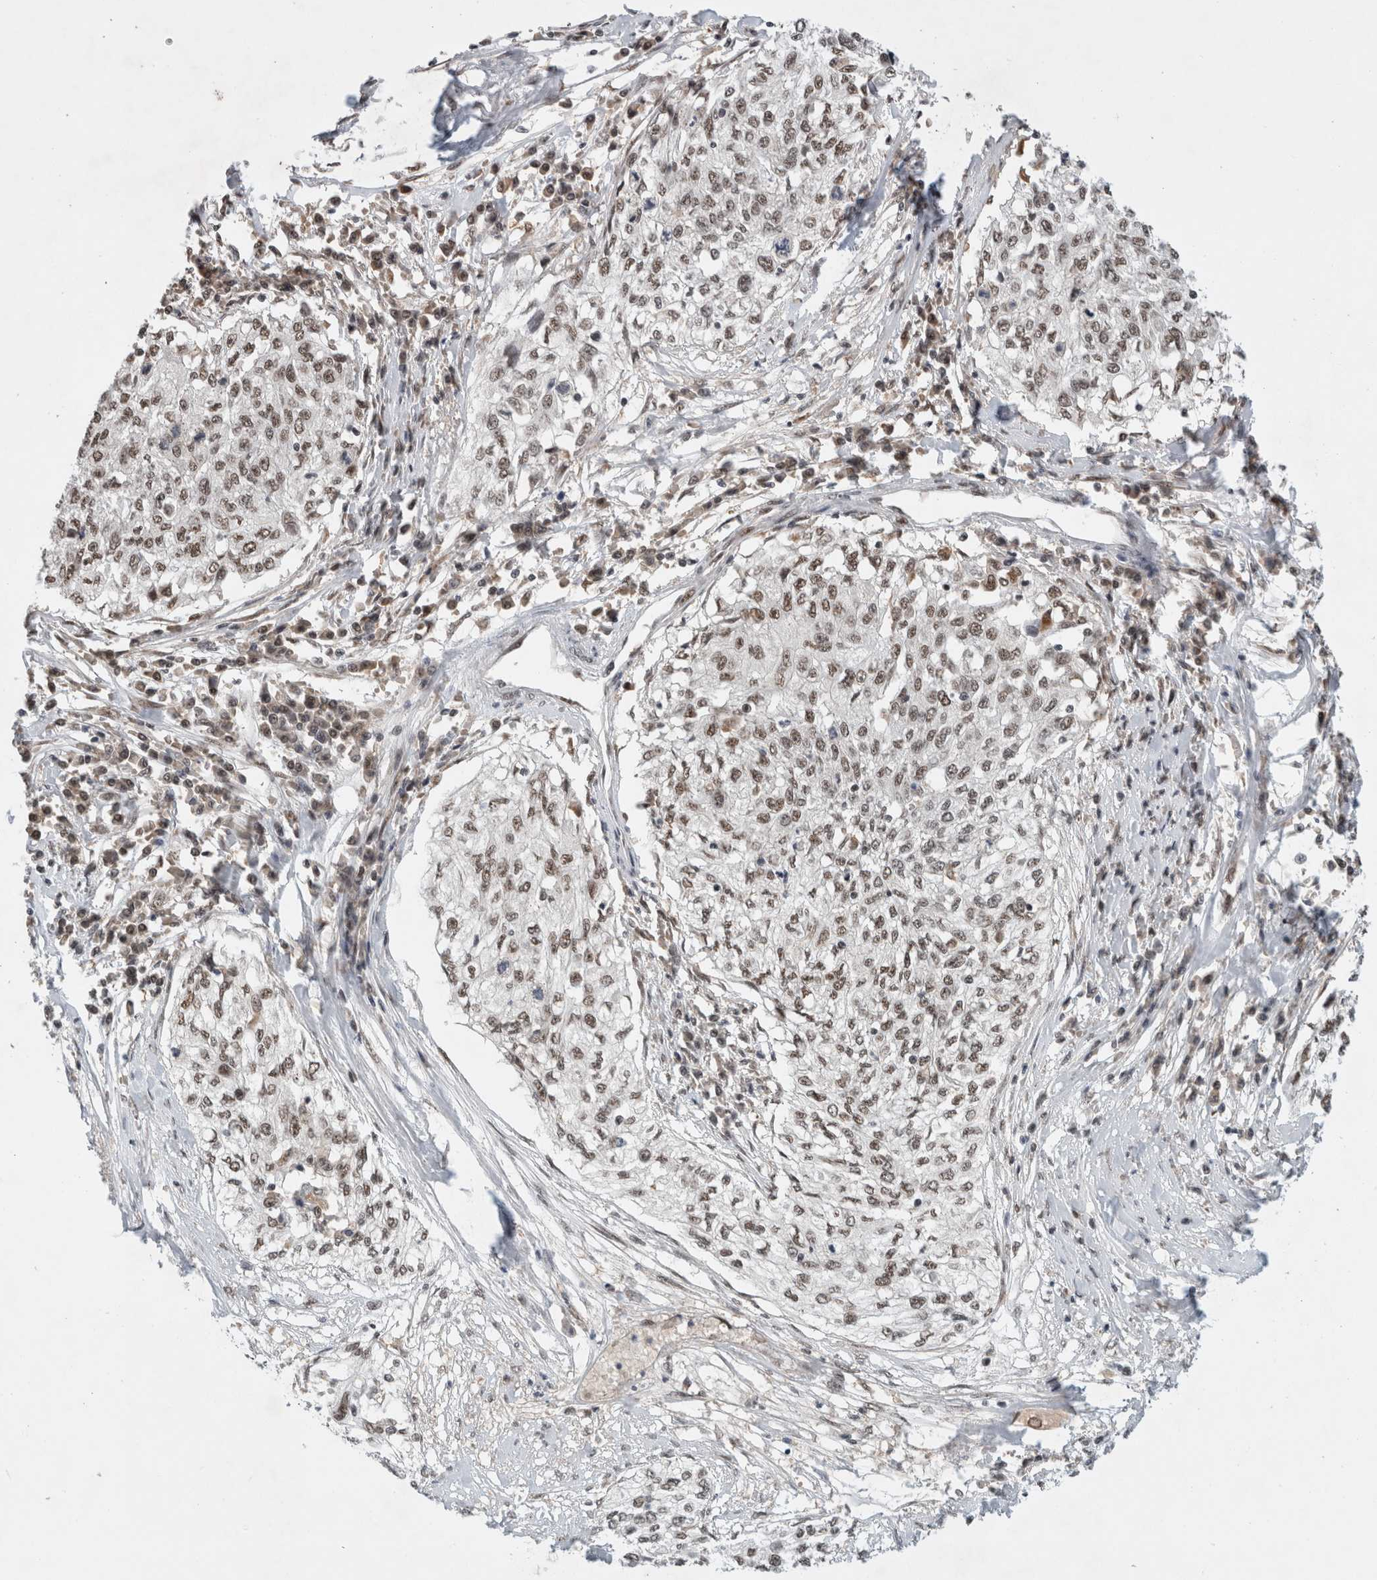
{"staining": {"intensity": "weak", "quantity": ">75%", "location": "nuclear"}, "tissue": "cervical cancer", "cell_type": "Tumor cells", "image_type": "cancer", "snomed": [{"axis": "morphology", "description": "Squamous cell carcinoma, NOS"}, {"axis": "topography", "description": "Cervix"}], "caption": "This micrograph exhibits IHC staining of cervical cancer, with low weak nuclear positivity in about >75% of tumor cells.", "gene": "NCAPG2", "patient": {"sex": "female", "age": 57}}